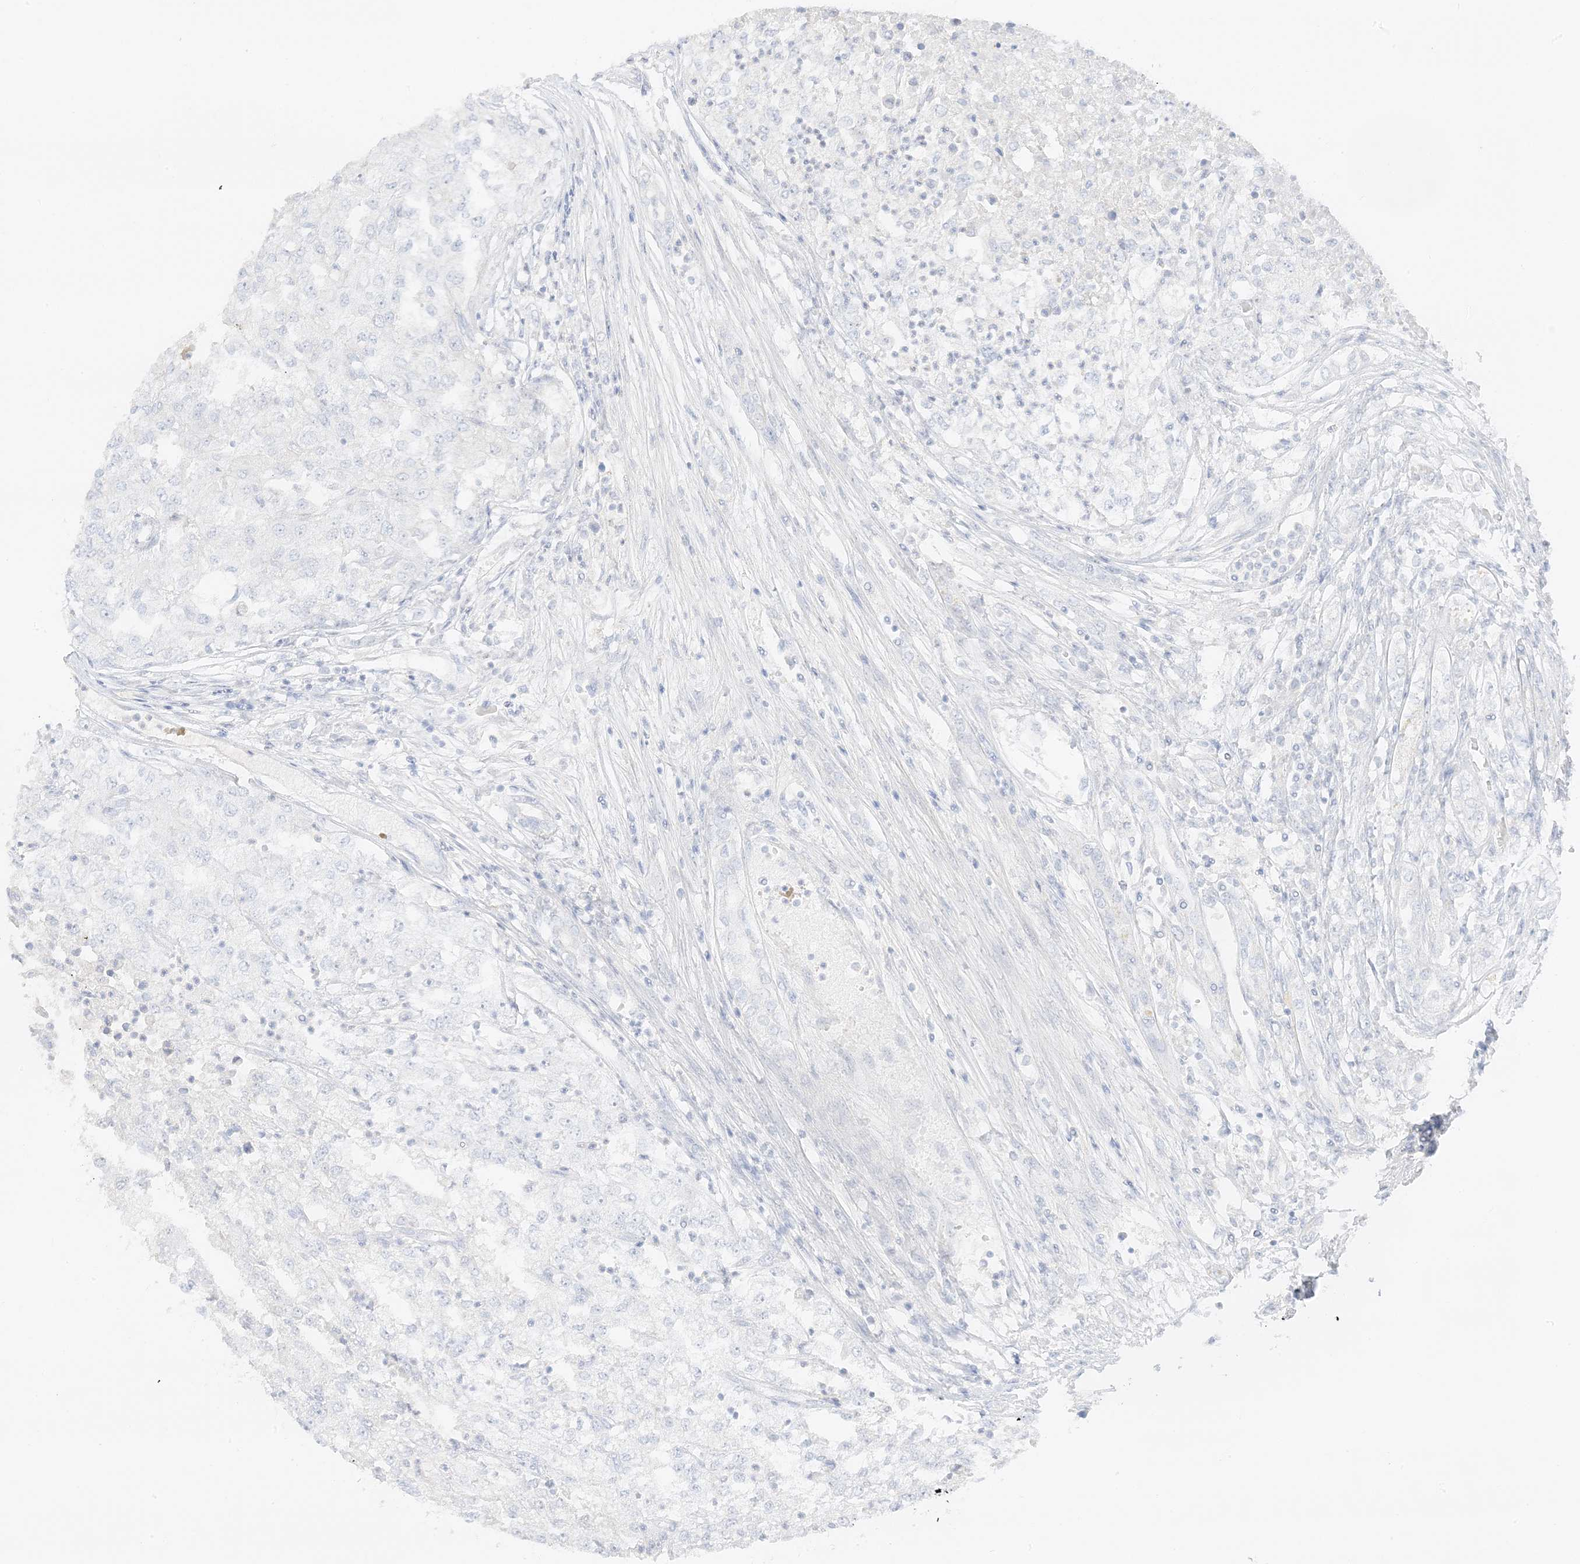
{"staining": {"intensity": "negative", "quantity": "none", "location": "none"}, "tissue": "renal cancer", "cell_type": "Tumor cells", "image_type": "cancer", "snomed": [{"axis": "morphology", "description": "Adenocarcinoma, NOS"}, {"axis": "topography", "description": "Kidney"}], "caption": "Immunohistochemistry photomicrograph of neoplastic tissue: human adenocarcinoma (renal) stained with DAB displays no significant protein expression in tumor cells.", "gene": "ZBTB41", "patient": {"sex": "female", "age": 54}}